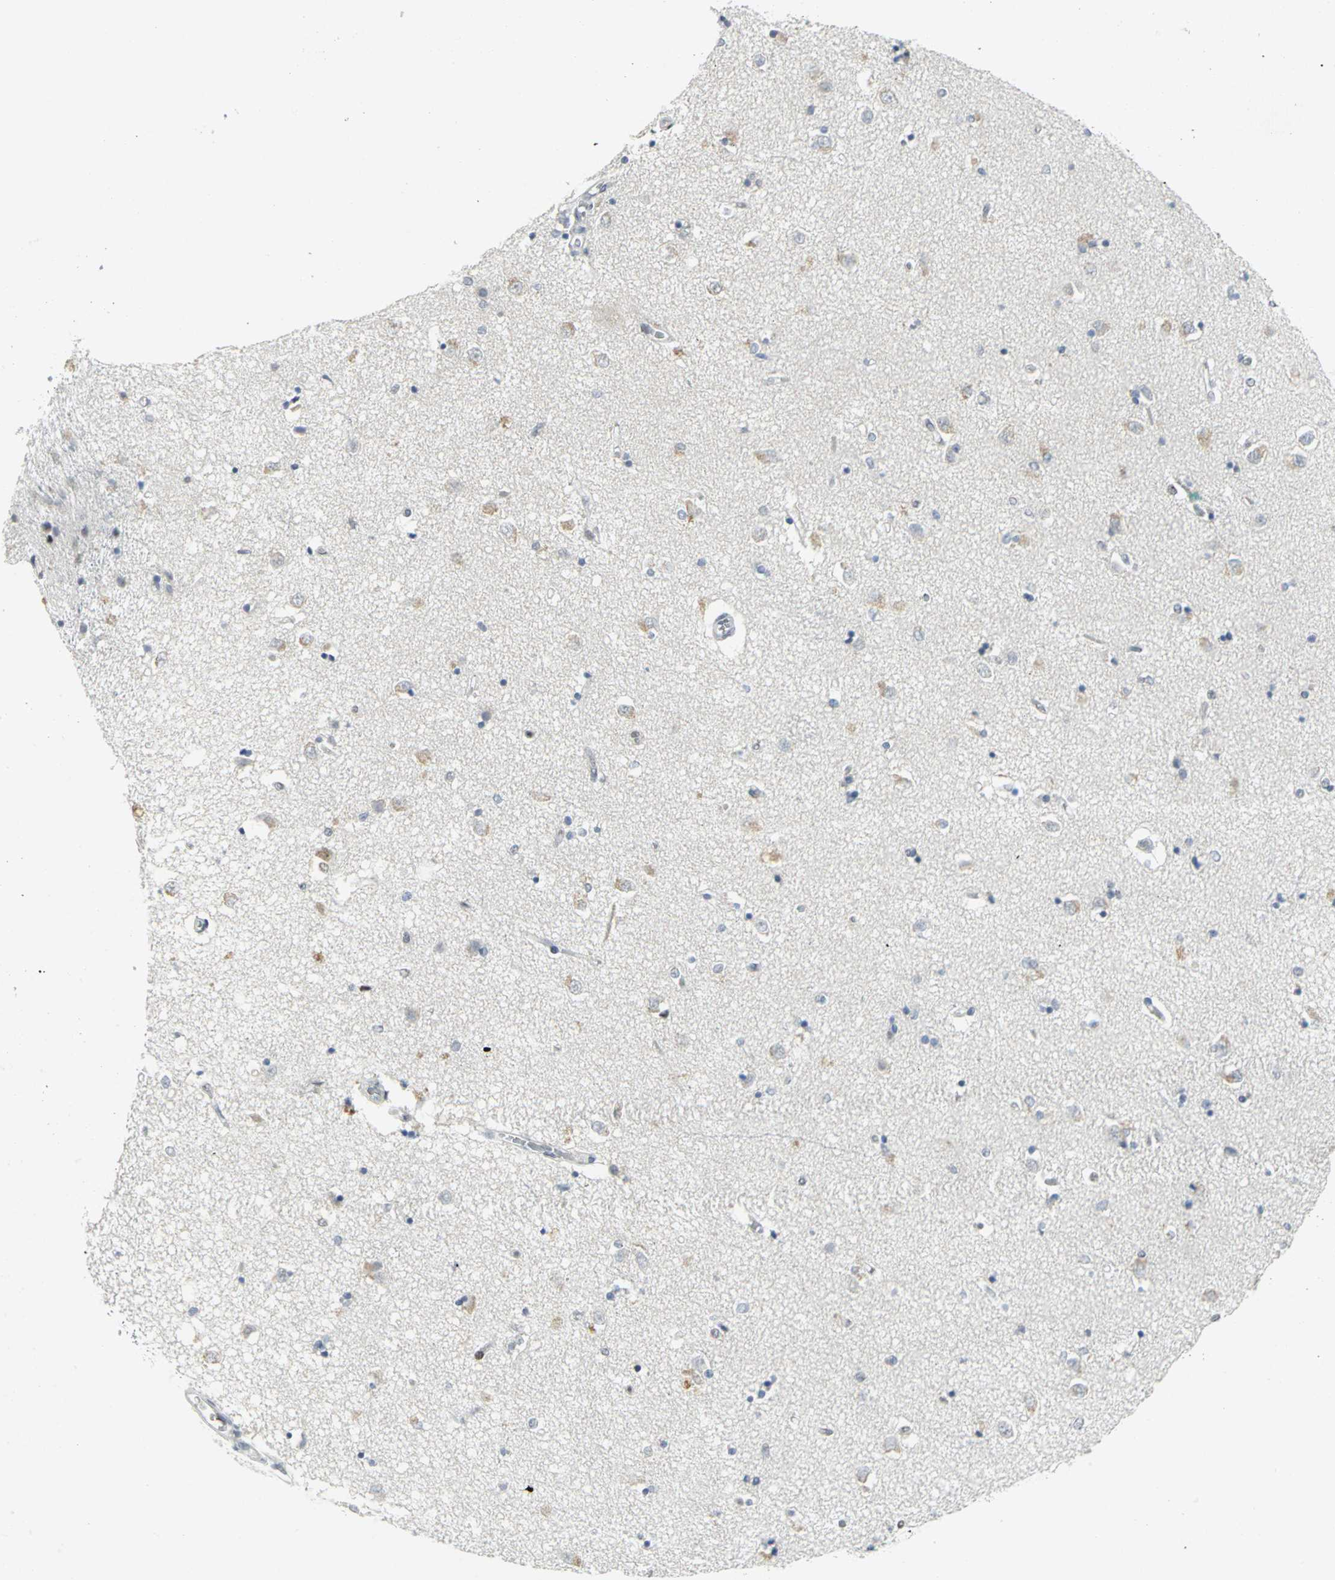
{"staining": {"intensity": "weak", "quantity": "<25%", "location": "nuclear"}, "tissue": "caudate", "cell_type": "Glial cells", "image_type": "normal", "snomed": [{"axis": "morphology", "description": "Normal tissue, NOS"}, {"axis": "topography", "description": "Lateral ventricle wall"}], "caption": "Immunohistochemistry photomicrograph of normal human caudate stained for a protein (brown), which exhibits no positivity in glial cells.", "gene": "RPA1", "patient": {"sex": "female", "age": 54}}